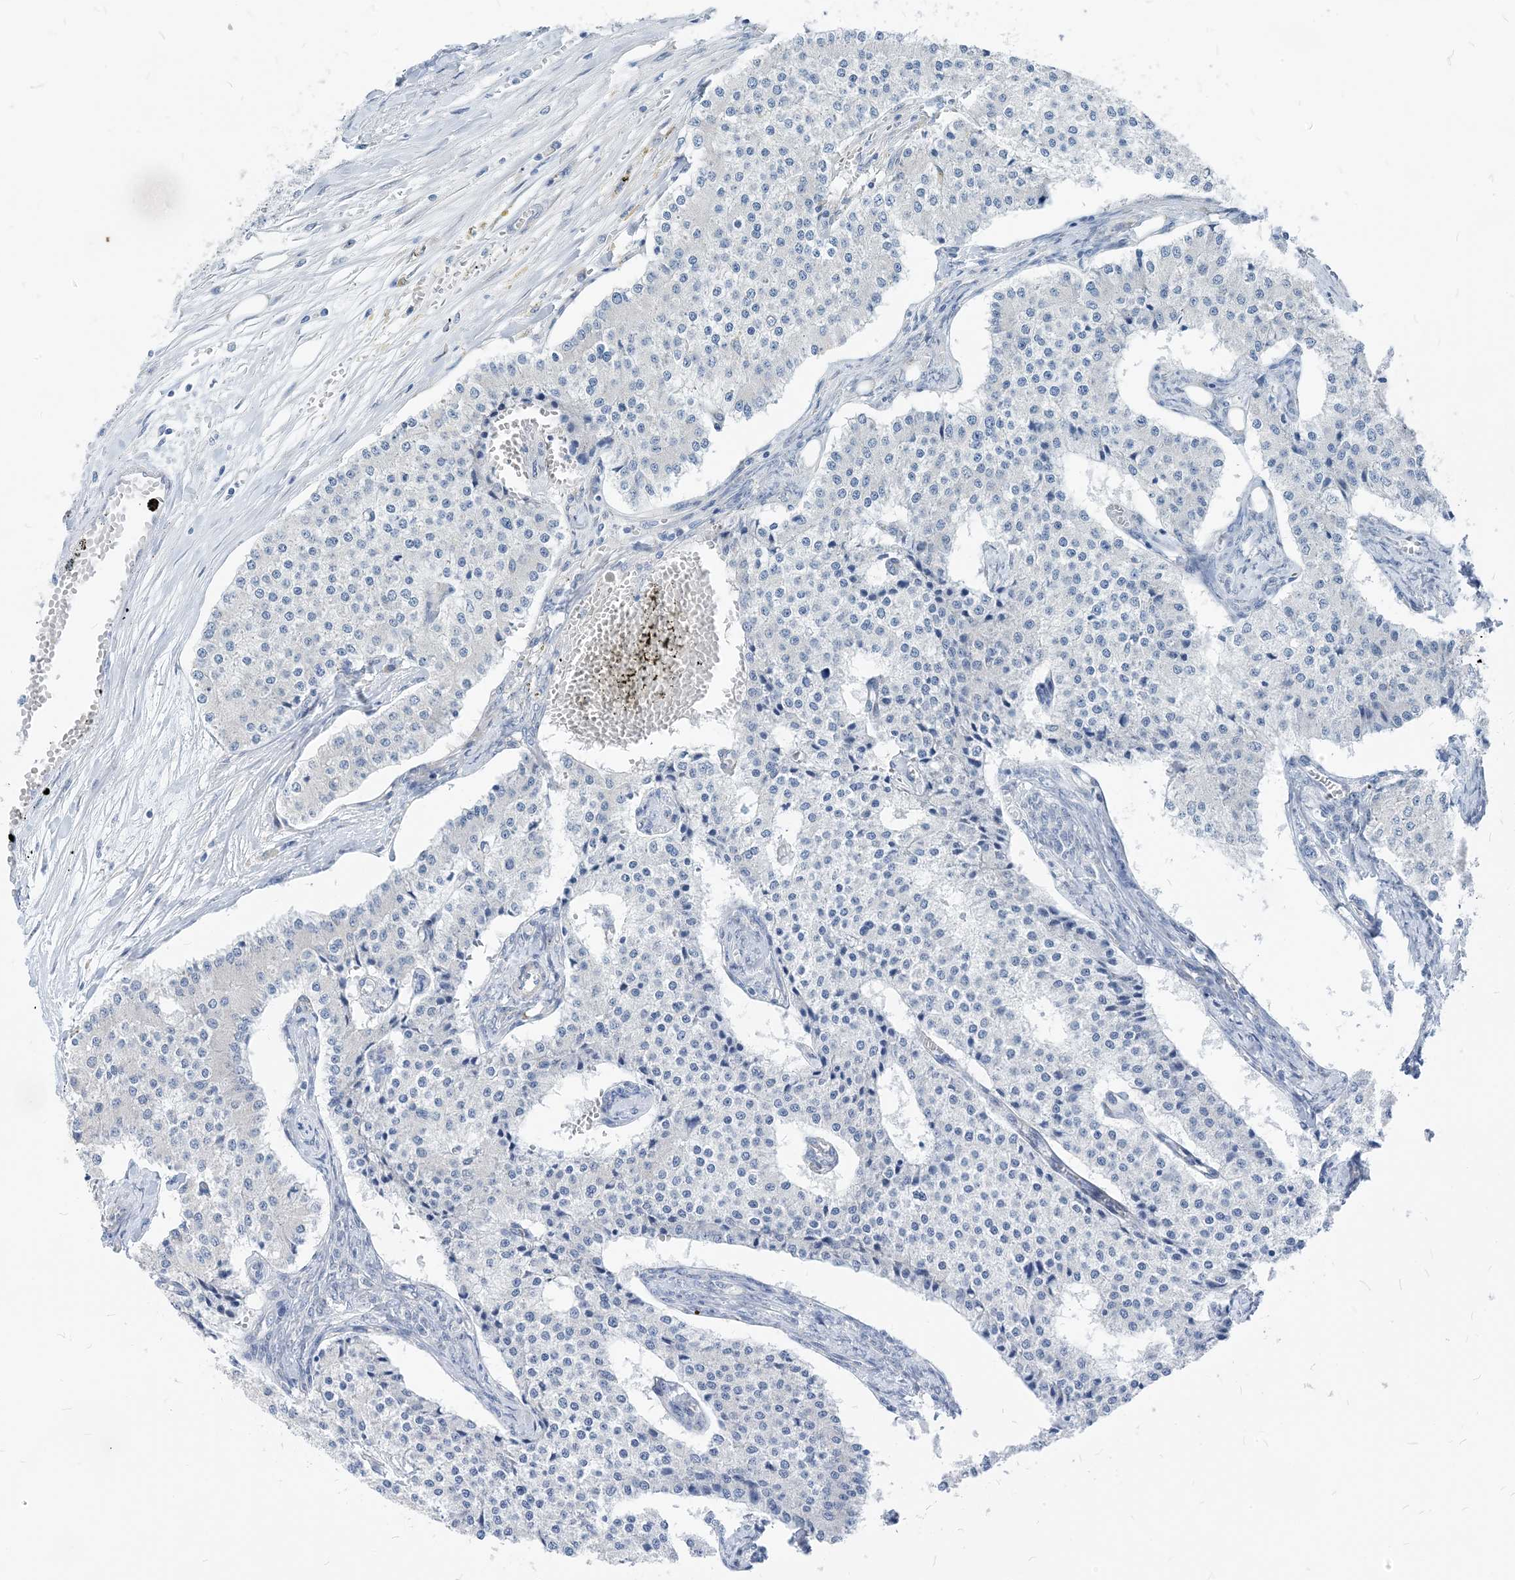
{"staining": {"intensity": "negative", "quantity": "none", "location": "none"}, "tissue": "carcinoid", "cell_type": "Tumor cells", "image_type": "cancer", "snomed": [{"axis": "morphology", "description": "Carcinoid, malignant, NOS"}, {"axis": "topography", "description": "Colon"}], "caption": "An IHC photomicrograph of carcinoid is shown. There is no staining in tumor cells of carcinoid.", "gene": "PLEKHA3", "patient": {"sex": "female", "age": 52}}